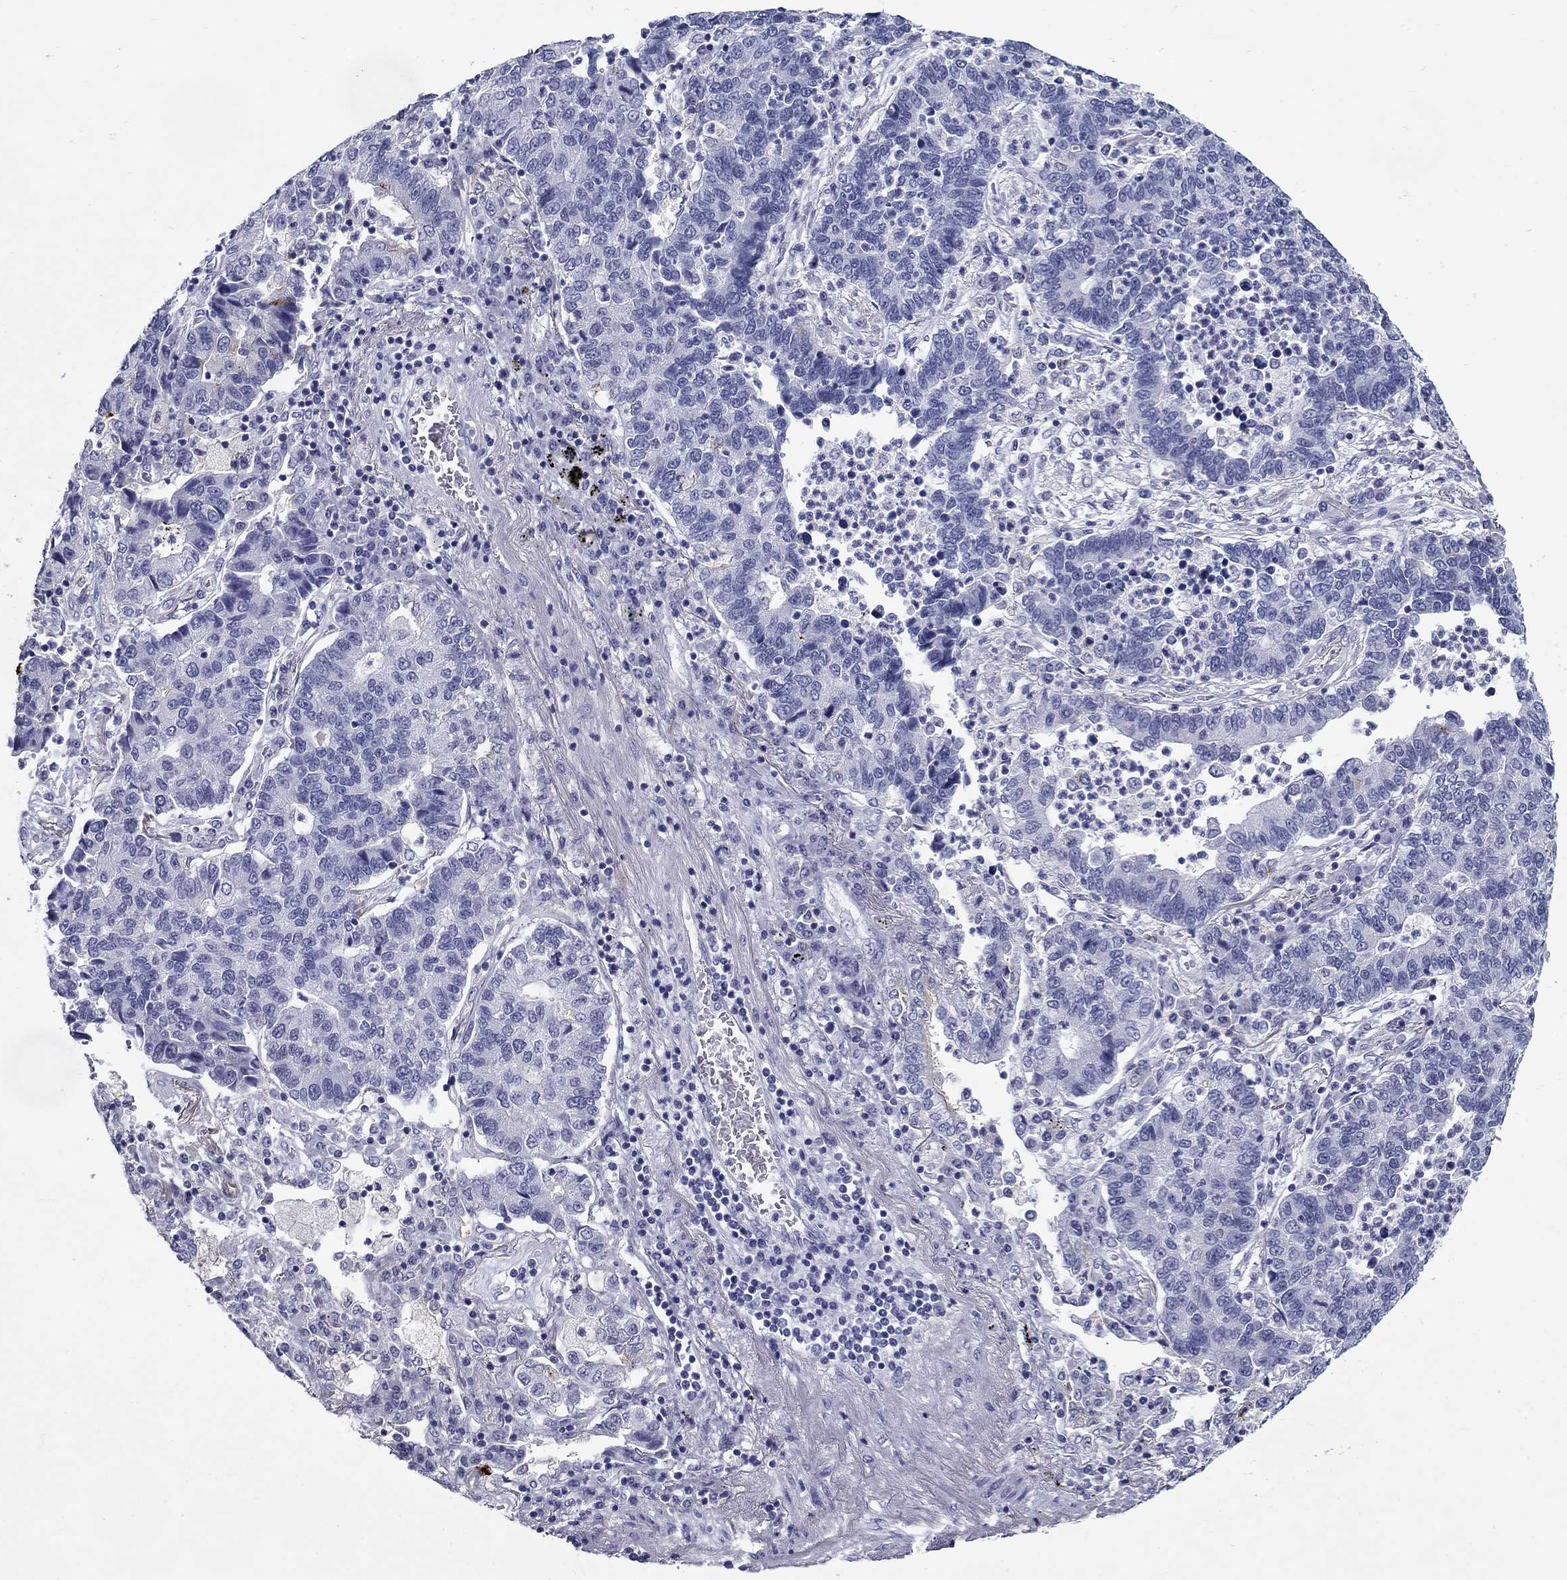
{"staining": {"intensity": "negative", "quantity": "none", "location": "none"}, "tissue": "lung cancer", "cell_type": "Tumor cells", "image_type": "cancer", "snomed": [{"axis": "morphology", "description": "Adenocarcinoma, NOS"}, {"axis": "topography", "description": "Lung"}], "caption": "The immunohistochemistry image has no significant positivity in tumor cells of lung cancer tissue.", "gene": "C4orf19", "patient": {"sex": "female", "age": 57}}